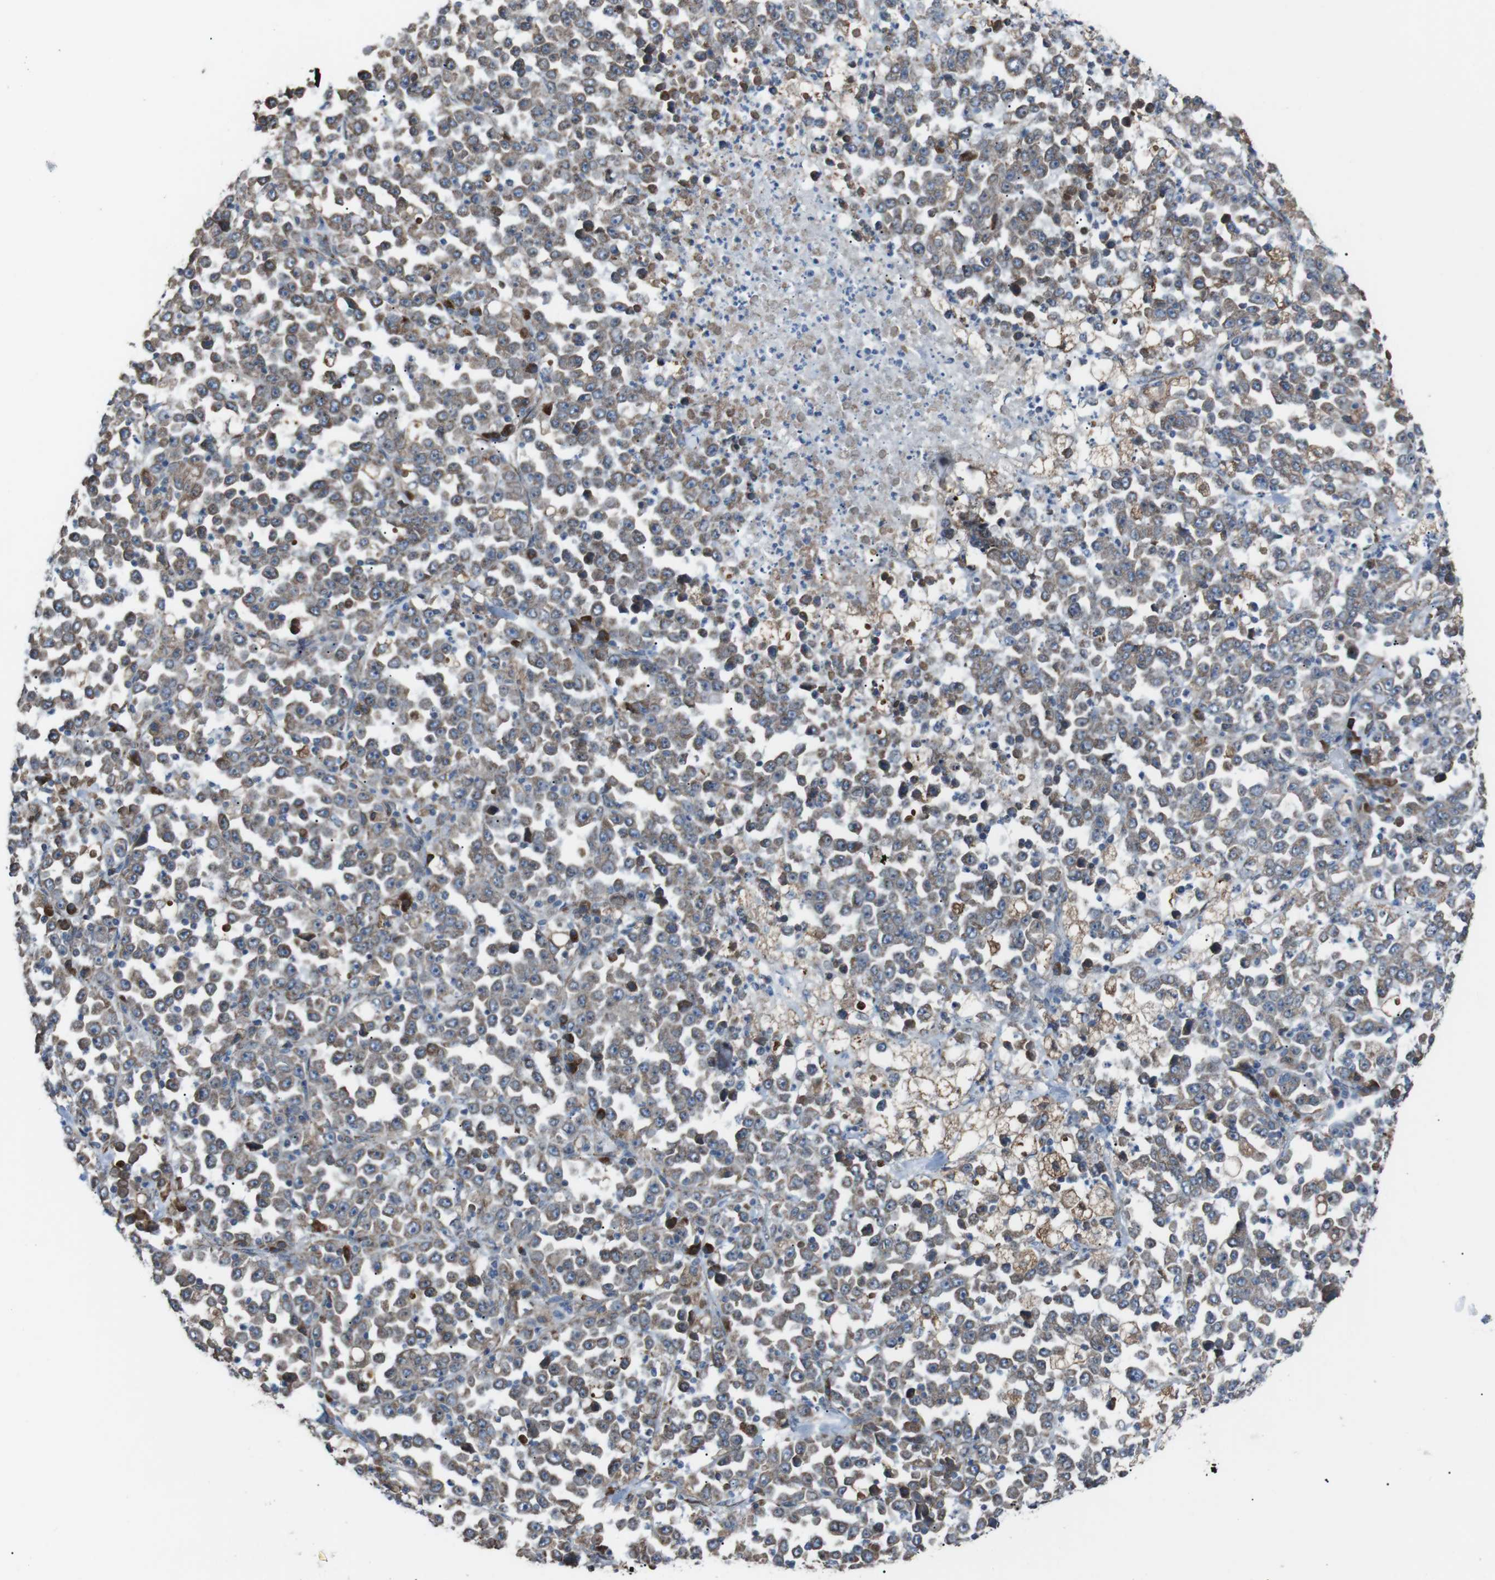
{"staining": {"intensity": "moderate", "quantity": "<25%", "location": "cytoplasmic/membranous"}, "tissue": "stomach cancer", "cell_type": "Tumor cells", "image_type": "cancer", "snomed": [{"axis": "morphology", "description": "Normal tissue, NOS"}, {"axis": "morphology", "description": "Adenocarcinoma, NOS"}, {"axis": "topography", "description": "Stomach, upper"}, {"axis": "topography", "description": "Stomach"}], "caption": "High-magnification brightfield microscopy of stomach cancer (adenocarcinoma) stained with DAB (3,3'-diaminobenzidine) (brown) and counterstained with hematoxylin (blue). tumor cells exhibit moderate cytoplasmic/membranous expression is appreciated in about<25% of cells.", "gene": "CISD2", "patient": {"sex": "male", "age": 59}}